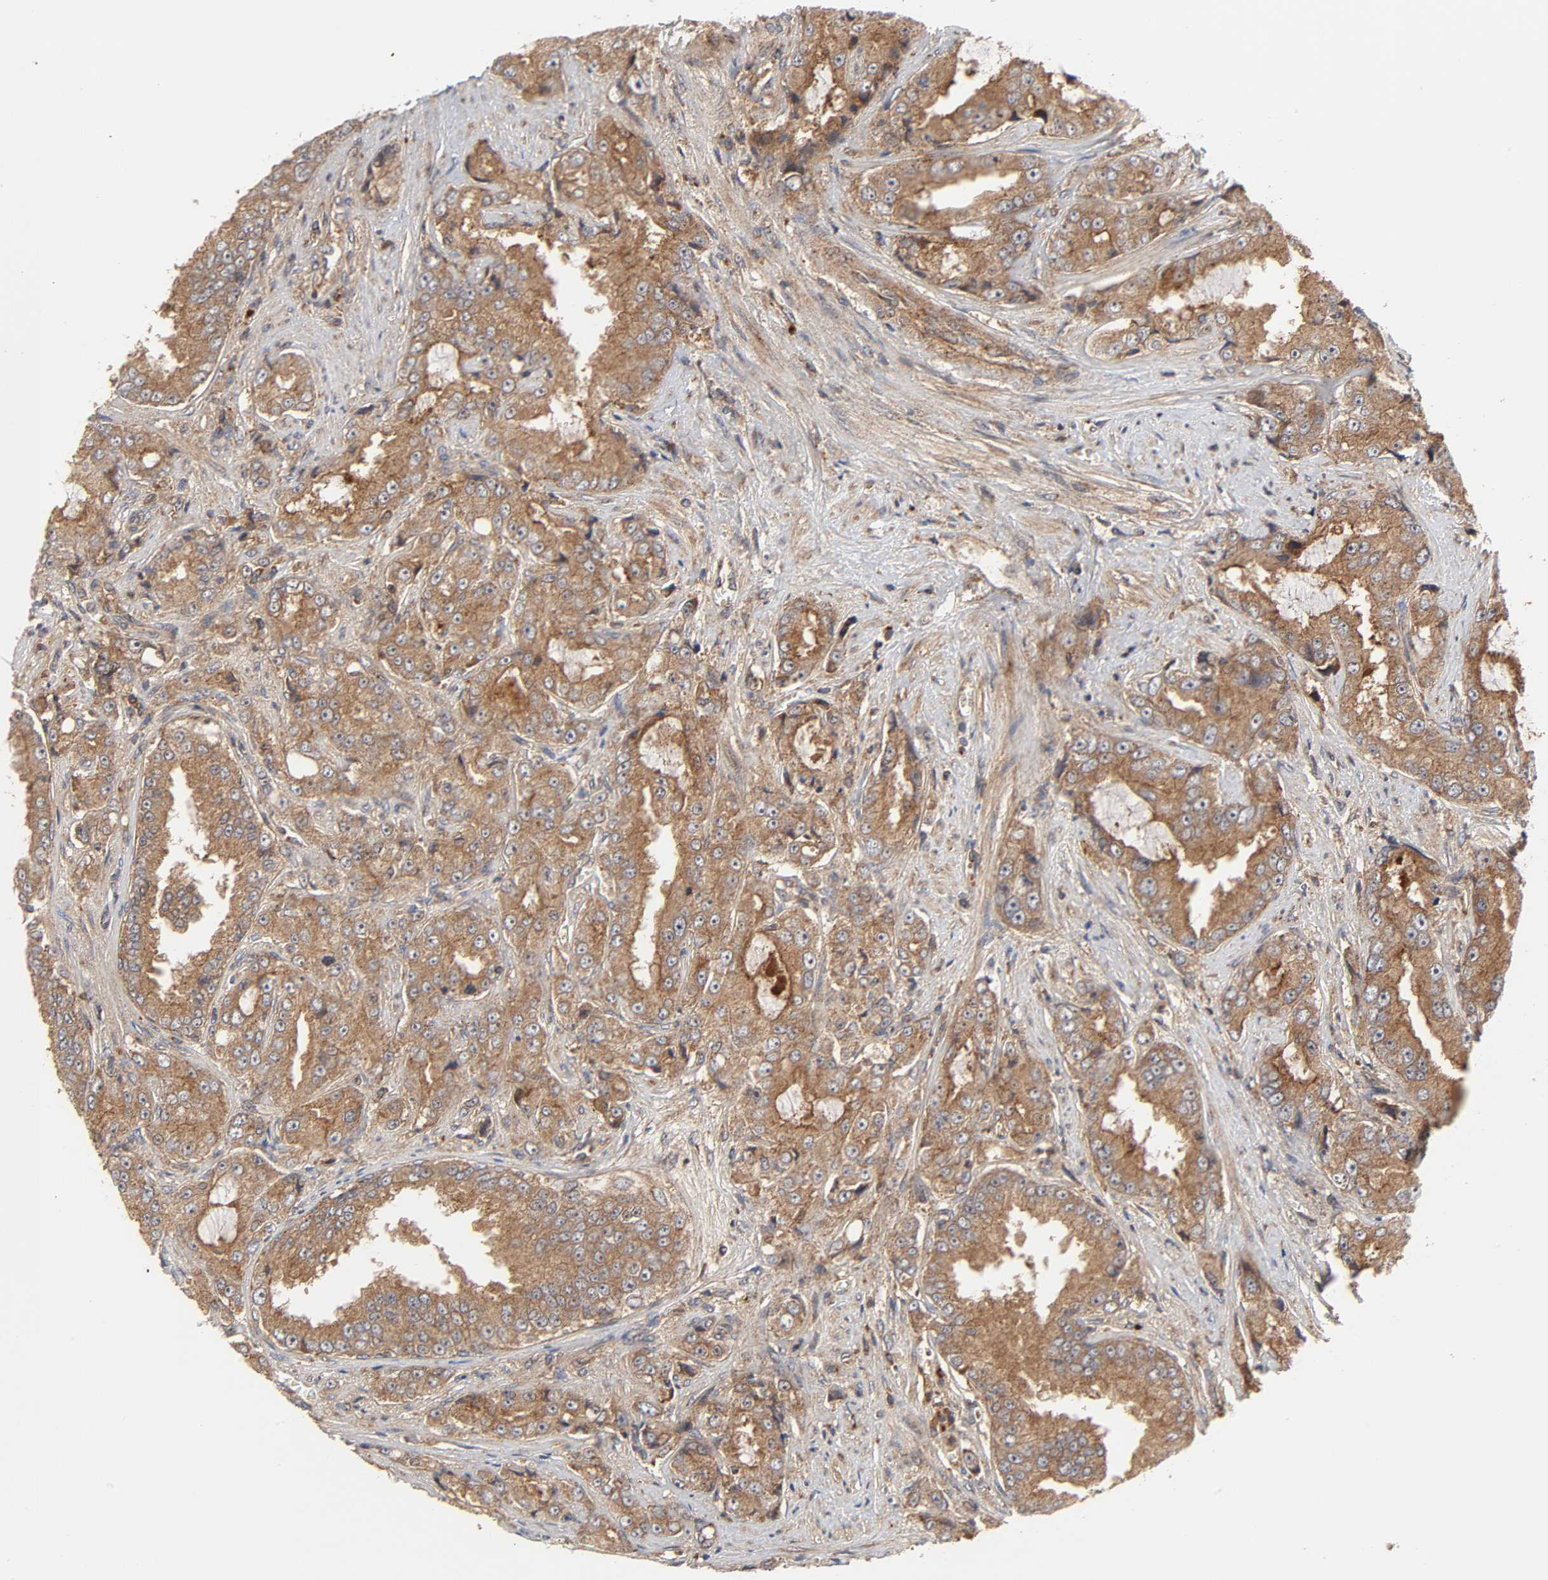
{"staining": {"intensity": "strong", "quantity": ">75%", "location": "cytoplasmic/membranous"}, "tissue": "prostate cancer", "cell_type": "Tumor cells", "image_type": "cancer", "snomed": [{"axis": "morphology", "description": "Adenocarcinoma, High grade"}, {"axis": "topography", "description": "Prostate"}], "caption": "Tumor cells demonstrate strong cytoplasmic/membranous staining in approximately >75% of cells in prostate cancer (high-grade adenocarcinoma). (Stains: DAB (3,3'-diaminobenzidine) in brown, nuclei in blue, Microscopy: brightfield microscopy at high magnification).", "gene": "IKBKB", "patient": {"sex": "male", "age": 73}}